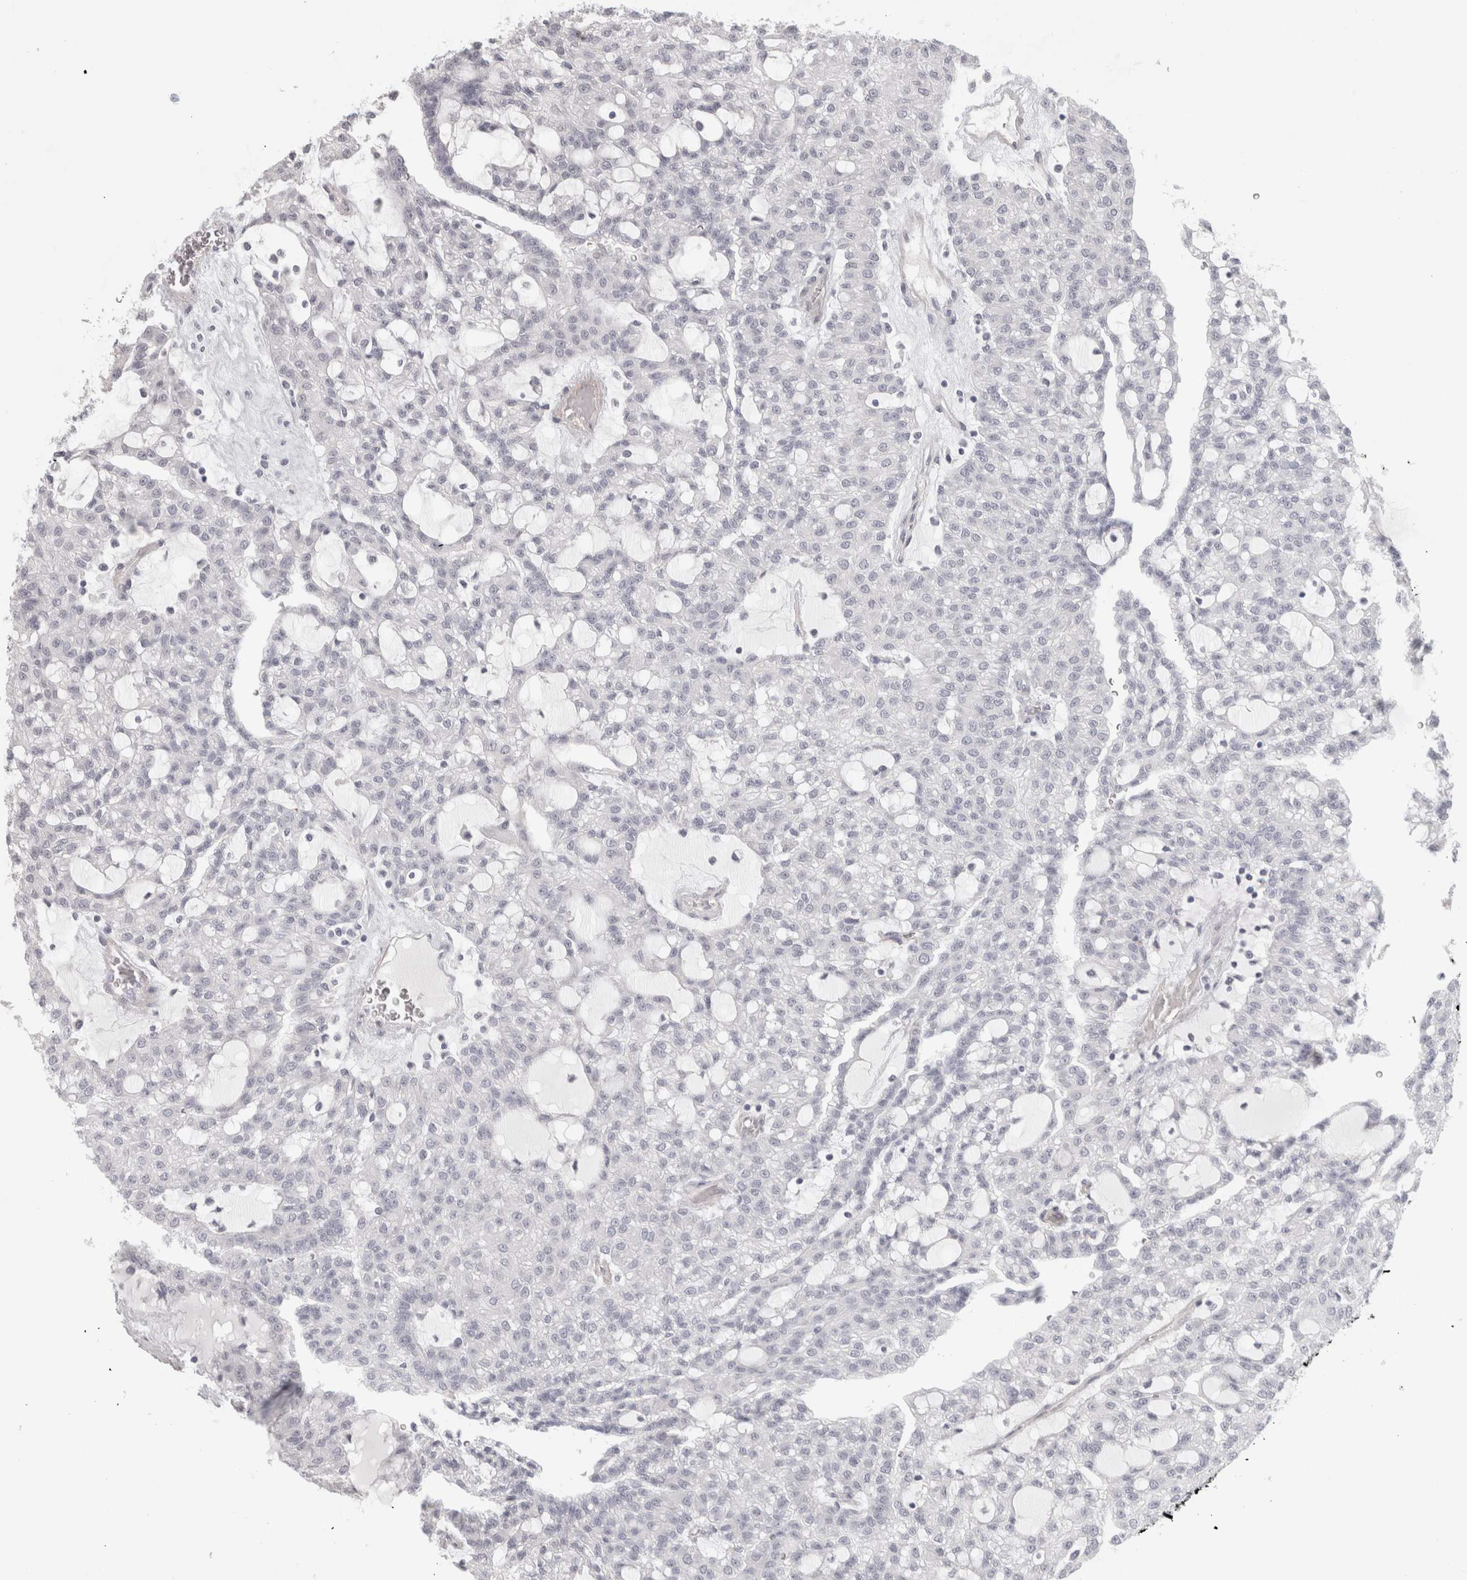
{"staining": {"intensity": "negative", "quantity": "none", "location": "none"}, "tissue": "renal cancer", "cell_type": "Tumor cells", "image_type": "cancer", "snomed": [{"axis": "morphology", "description": "Adenocarcinoma, NOS"}, {"axis": "topography", "description": "Kidney"}], "caption": "This photomicrograph is of adenocarcinoma (renal) stained with IHC to label a protein in brown with the nuclei are counter-stained blue. There is no positivity in tumor cells. (Stains: DAB (3,3'-diaminobenzidine) IHC with hematoxylin counter stain, Microscopy: brightfield microscopy at high magnification).", "gene": "FBLIM1", "patient": {"sex": "male", "age": 63}}